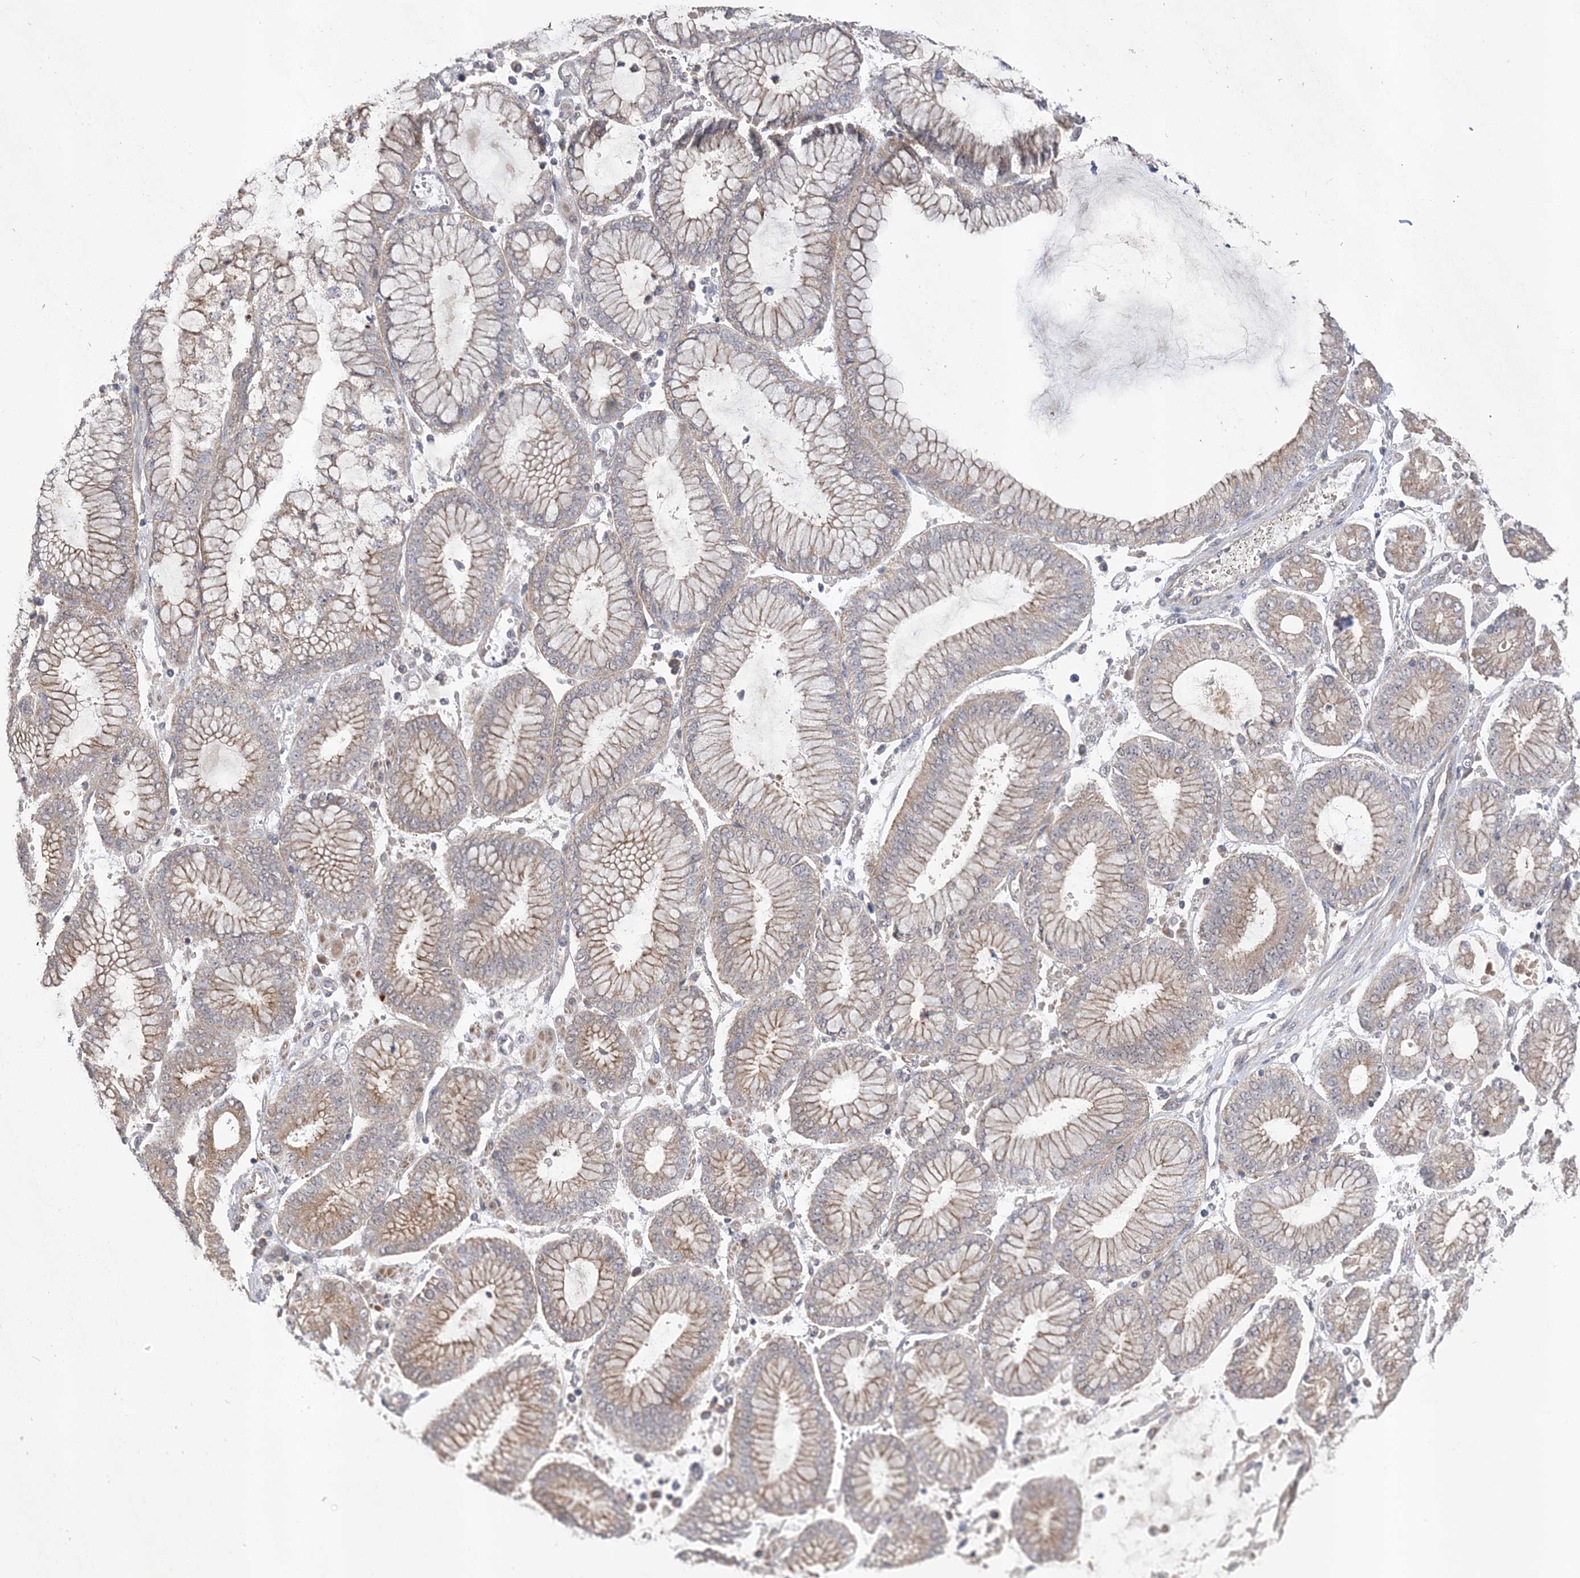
{"staining": {"intensity": "weak", "quantity": "<25%", "location": "cytoplasmic/membranous"}, "tissue": "stomach cancer", "cell_type": "Tumor cells", "image_type": "cancer", "snomed": [{"axis": "morphology", "description": "Adenocarcinoma, NOS"}, {"axis": "topography", "description": "Stomach"}], "caption": "Immunohistochemical staining of stomach adenocarcinoma shows no significant expression in tumor cells.", "gene": "MMADHC", "patient": {"sex": "male", "age": 76}}